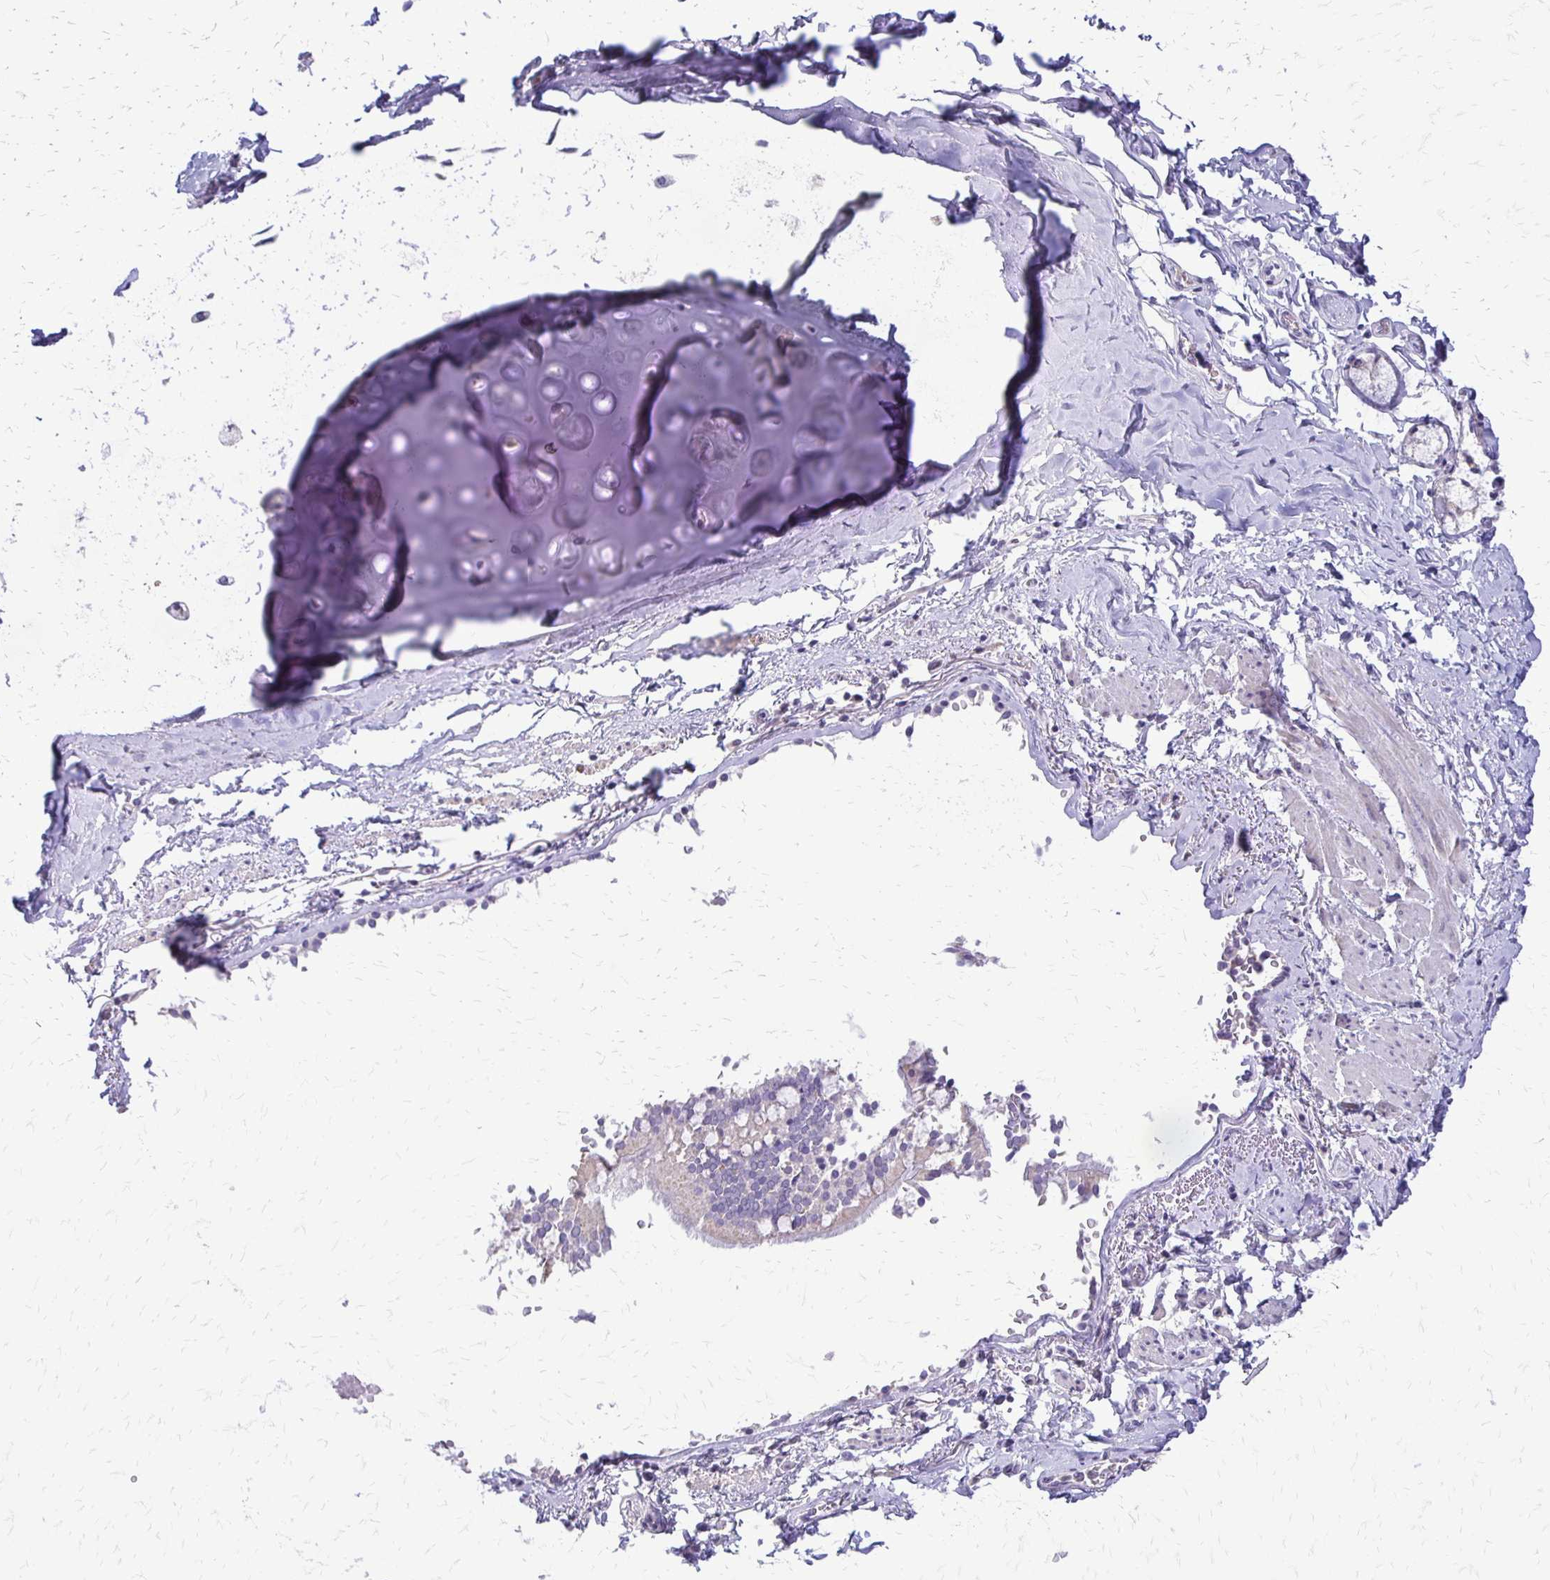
{"staining": {"intensity": "negative", "quantity": "none", "location": "none"}, "tissue": "soft tissue", "cell_type": "Chondrocytes", "image_type": "normal", "snomed": [{"axis": "morphology", "description": "Normal tissue, NOS"}, {"axis": "topography", "description": "Cartilage tissue"}, {"axis": "topography", "description": "Bronchus"}, {"axis": "topography", "description": "Peripheral nerve tissue"}], "caption": "This is an immunohistochemistry micrograph of normal soft tissue. There is no staining in chondrocytes.", "gene": "ALPG", "patient": {"sex": "male", "age": 67}}